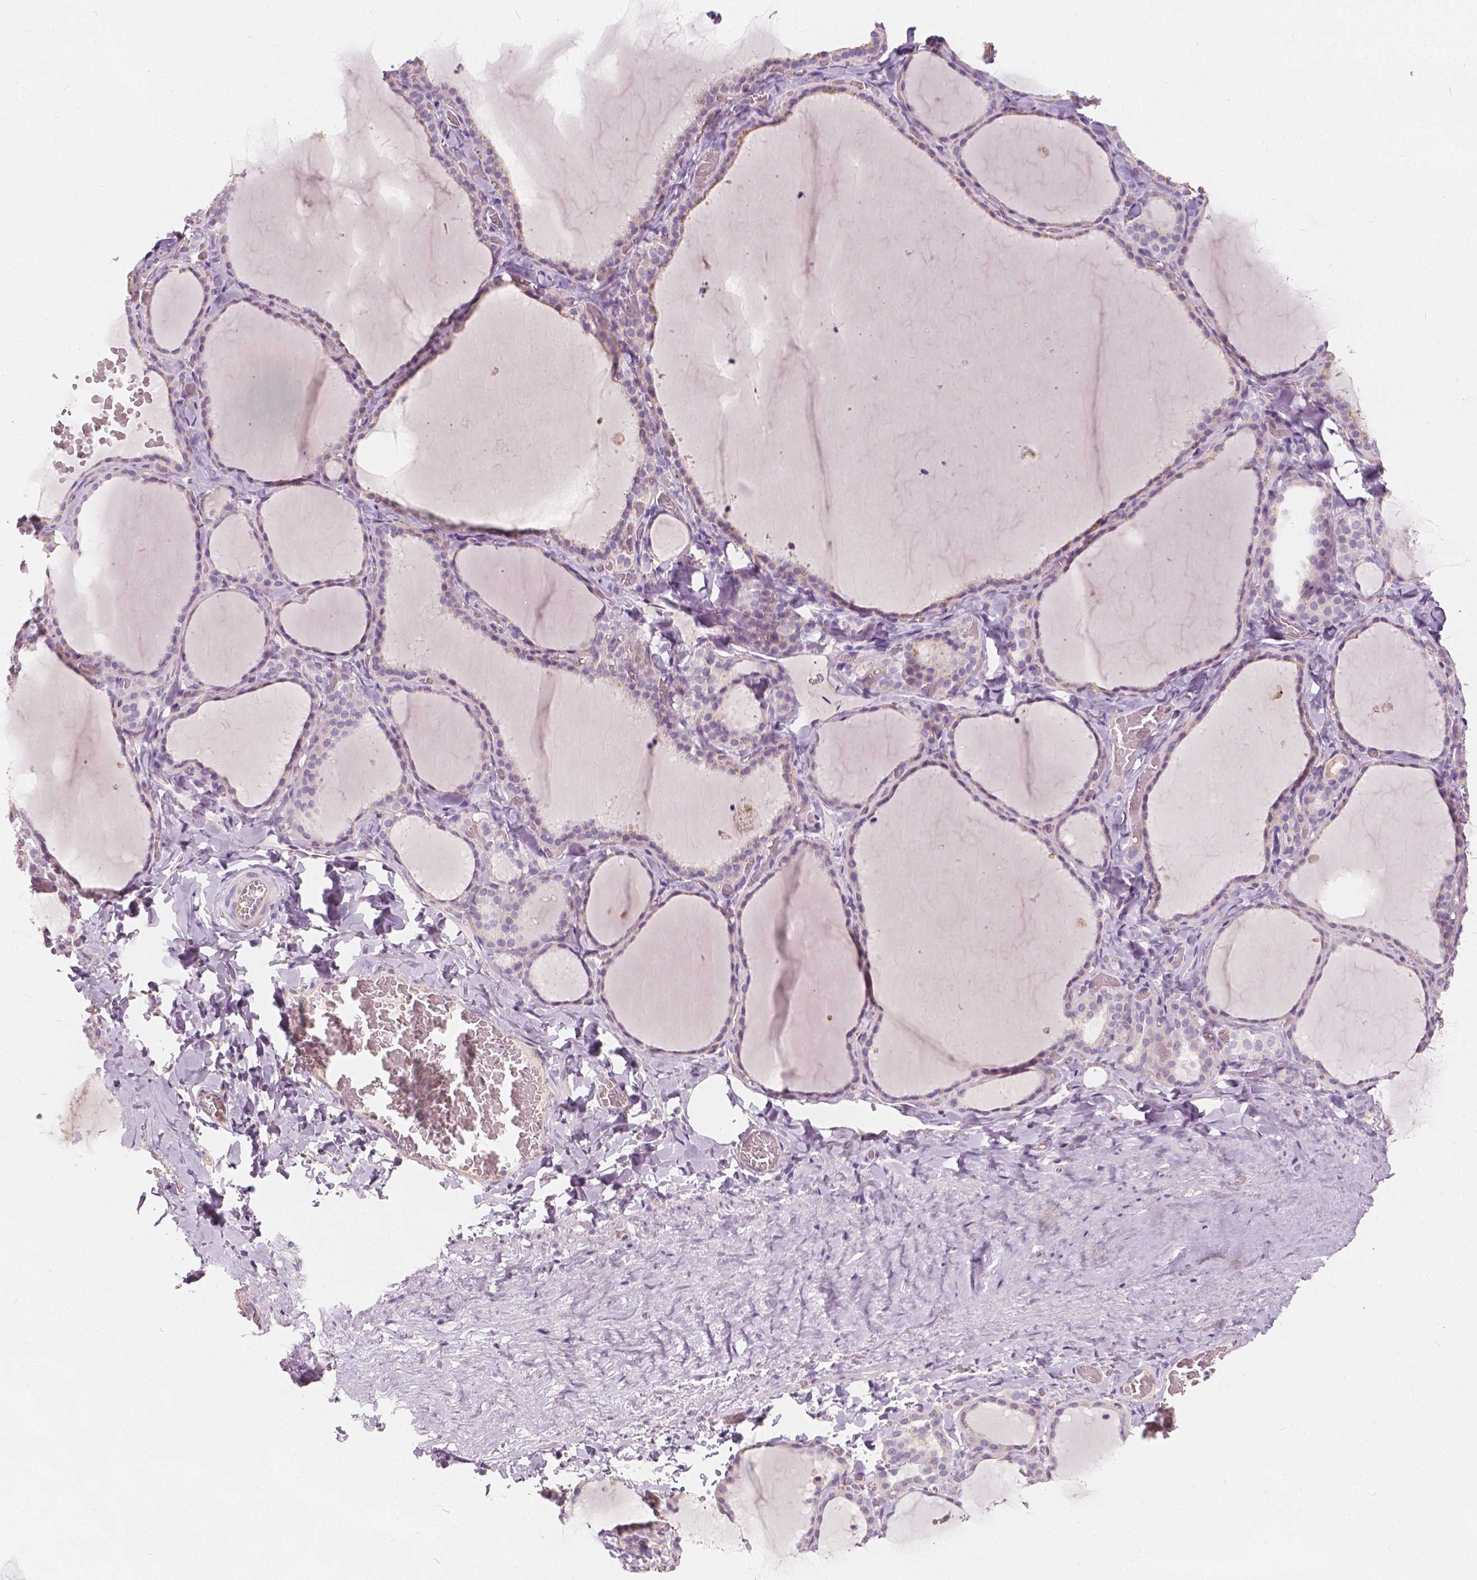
{"staining": {"intensity": "negative", "quantity": "none", "location": "none"}, "tissue": "thyroid gland", "cell_type": "Glandular cells", "image_type": "normal", "snomed": [{"axis": "morphology", "description": "Normal tissue, NOS"}, {"axis": "topography", "description": "Thyroid gland"}], "caption": "Glandular cells are negative for protein expression in unremarkable human thyroid gland. The staining is performed using DAB brown chromogen with nuclei counter-stained in using hematoxylin.", "gene": "KIAA0513", "patient": {"sex": "female", "age": 22}}